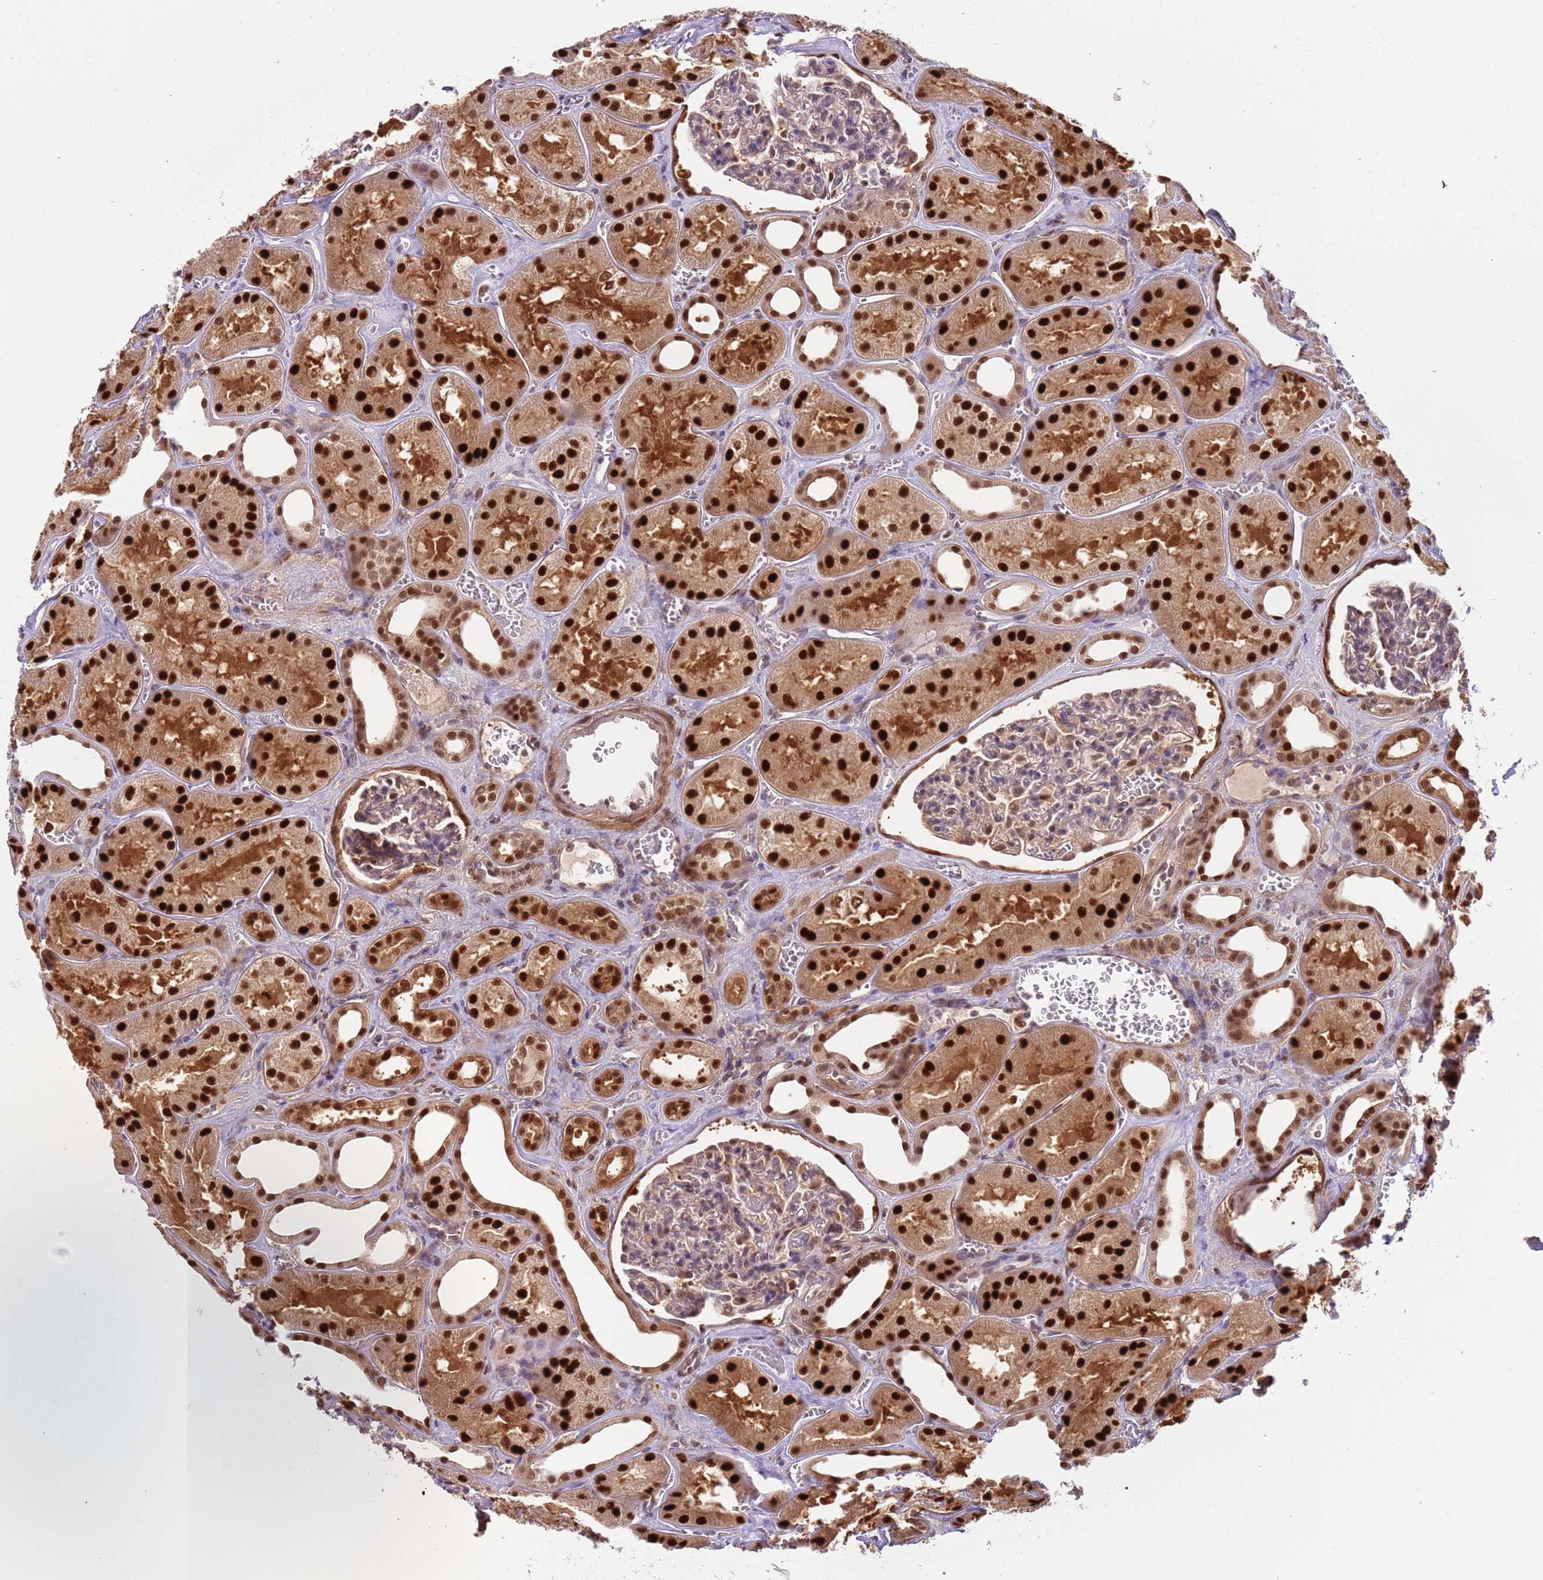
{"staining": {"intensity": "moderate", "quantity": "<25%", "location": "cytoplasmic/membranous,nuclear"}, "tissue": "kidney", "cell_type": "Cells in glomeruli", "image_type": "normal", "snomed": [{"axis": "morphology", "description": "Normal tissue, NOS"}, {"axis": "morphology", "description": "Adenocarcinoma, NOS"}, {"axis": "topography", "description": "Kidney"}], "caption": "Immunohistochemical staining of benign kidney exhibits low levels of moderate cytoplasmic/membranous,nuclear positivity in about <25% of cells in glomeruli.", "gene": "RMND5B", "patient": {"sex": "female", "age": 68}}